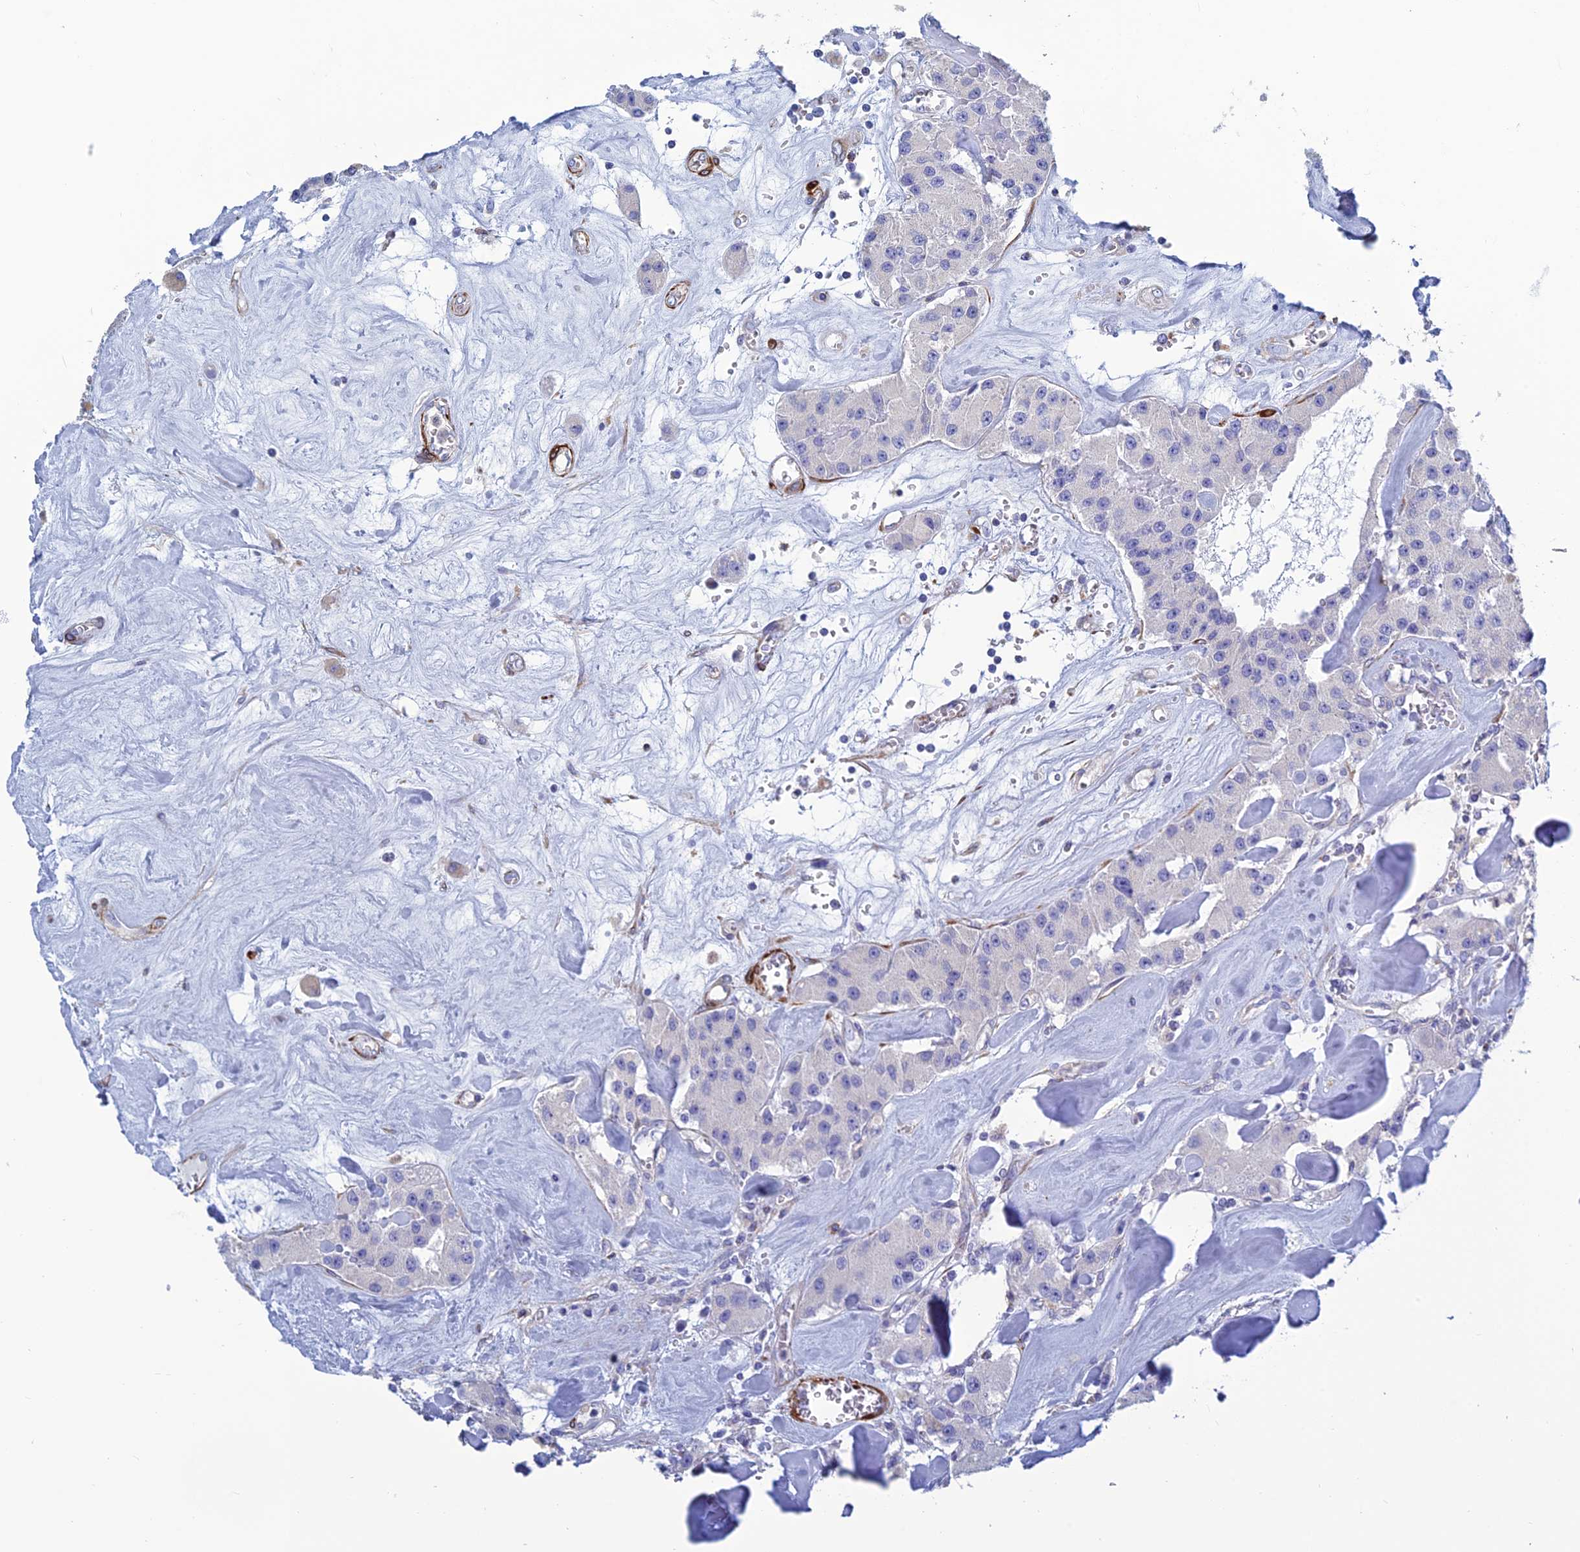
{"staining": {"intensity": "negative", "quantity": "none", "location": "none"}, "tissue": "carcinoid", "cell_type": "Tumor cells", "image_type": "cancer", "snomed": [{"axis": "morphology", "description": "Carcinoid, malignant, NOS"}, {"axis": "topography", "description": "Pancreas"}], "caption": "DAB immunohistochemical staining of human carcinoid shows no significant positivity in tumor cells.", "gene": "PCDHA8", "patient": {"sex": "male", "age": 41}}